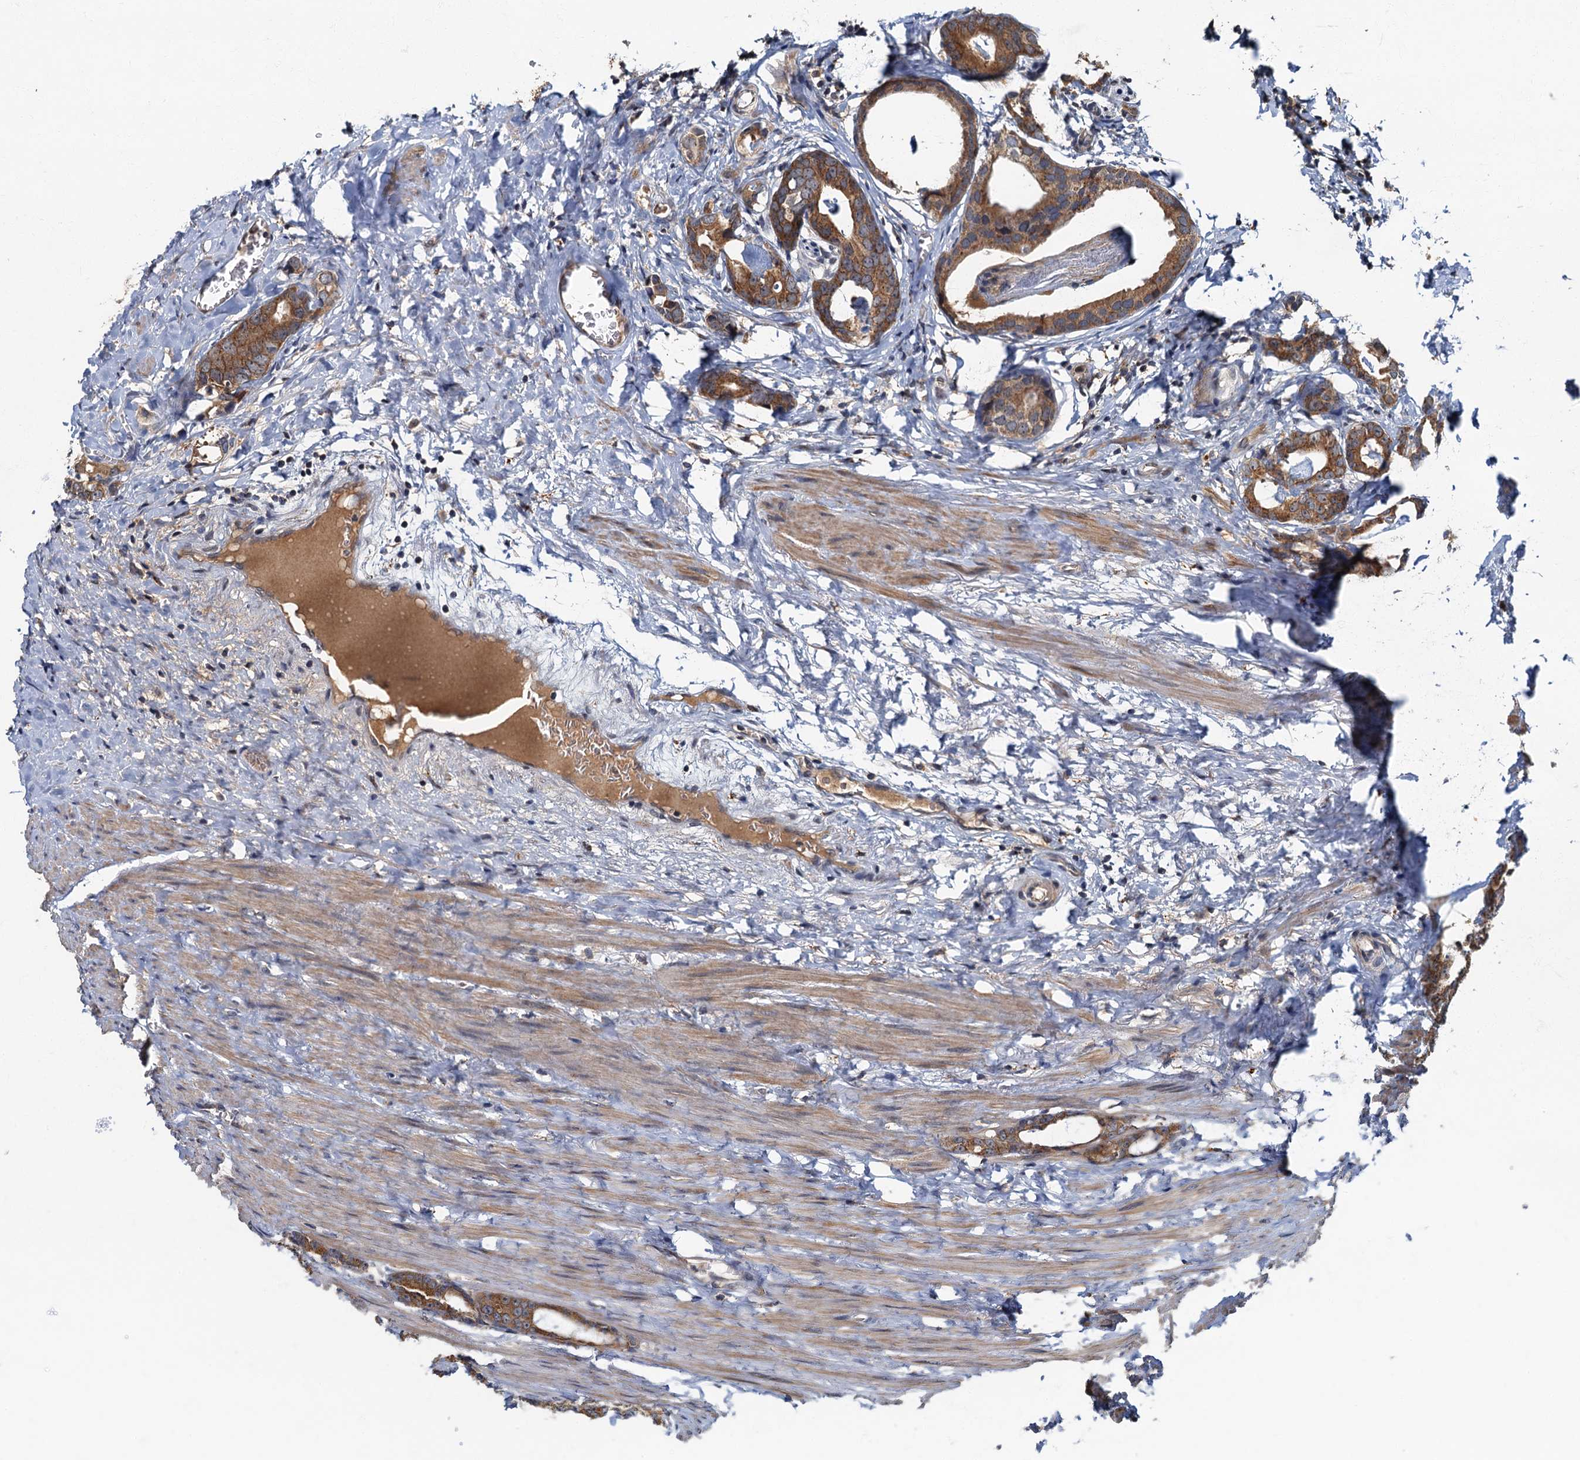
{"staining": {"intensity": "moderate", "quantity": ">75%", "location": "cytoplasmic/membranous"}, "tissue": "prostate cancer", "cell_type": "Tumor cells", "image_type": "cancer", "snomed": [{"axis": "morphology", "description": "Adenocarcinoma, Low grade"}, {"axis": "topography", "description": "Prostate"}], "caption": "Protein positivity by immunohistochemistry displays moderate cytoplasmic/membranous positivity in about >75% of tumor cells in prostate cancer (low-grade adenocarcinoma).", "gene": "WDCP", "patient": {"sex": "male", "age": 71}}